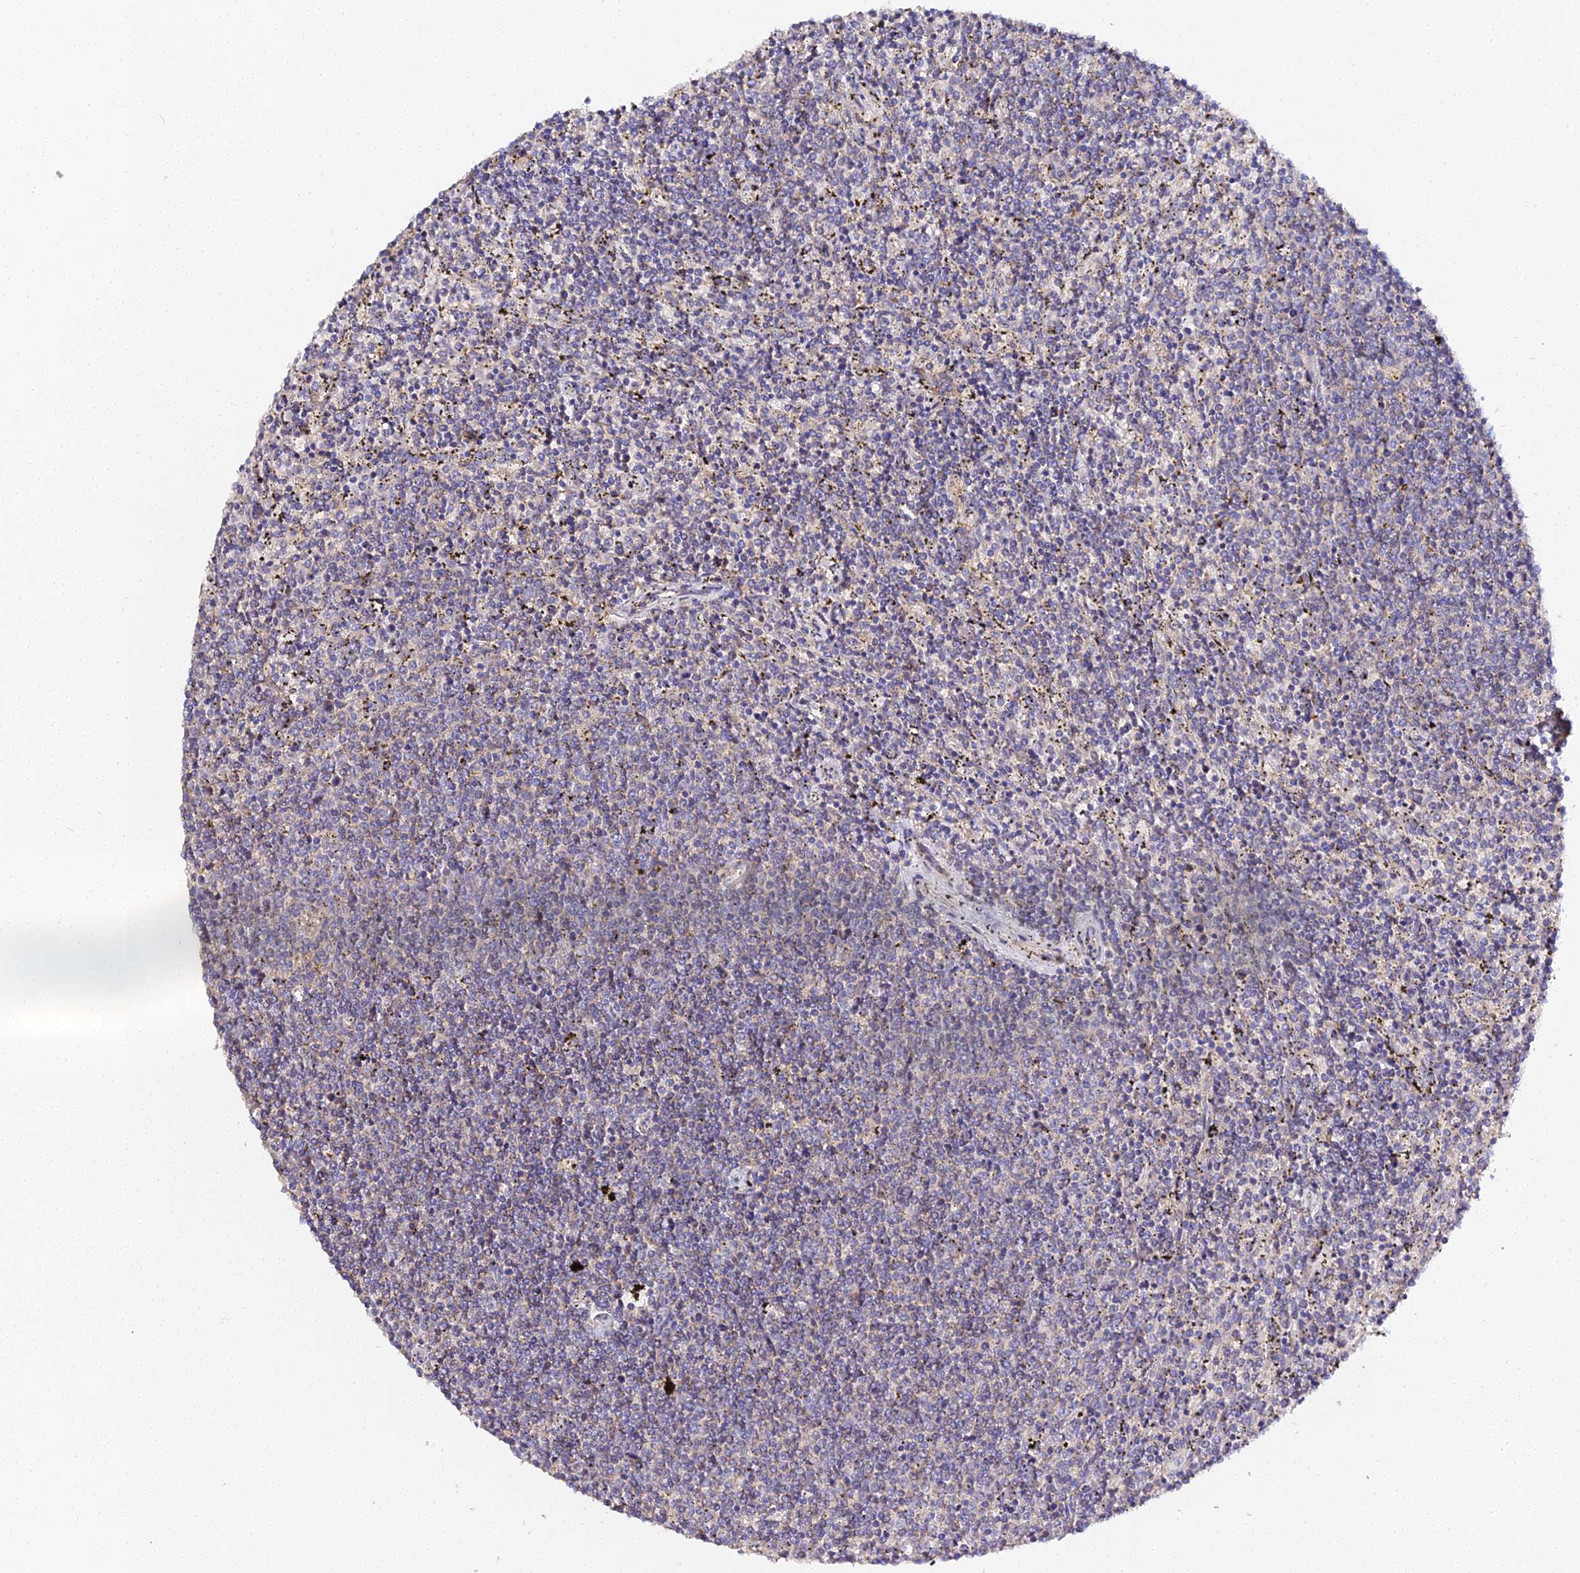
{"staining": {"intensity": "negative", "quantity": "none", "location": "none"}, "tissue": "lymphoma", "cell_type": "Tumor cells", "image_type": "cancer", "snomed": [{"axis": "morphology", "description": "Malignant lymphoma, non-Hodgkin's type, Low grade"}, {"axis": "topography", "description": "Spleen"}], "caption": "DAB immunohistochemical staining of human low-grade malignant lymphoma, non-Hodgkin's type demonstrates no significant positivity in tumor cells.", "gene": "SCX", "patient": {"sex": "female", "age": 50}}